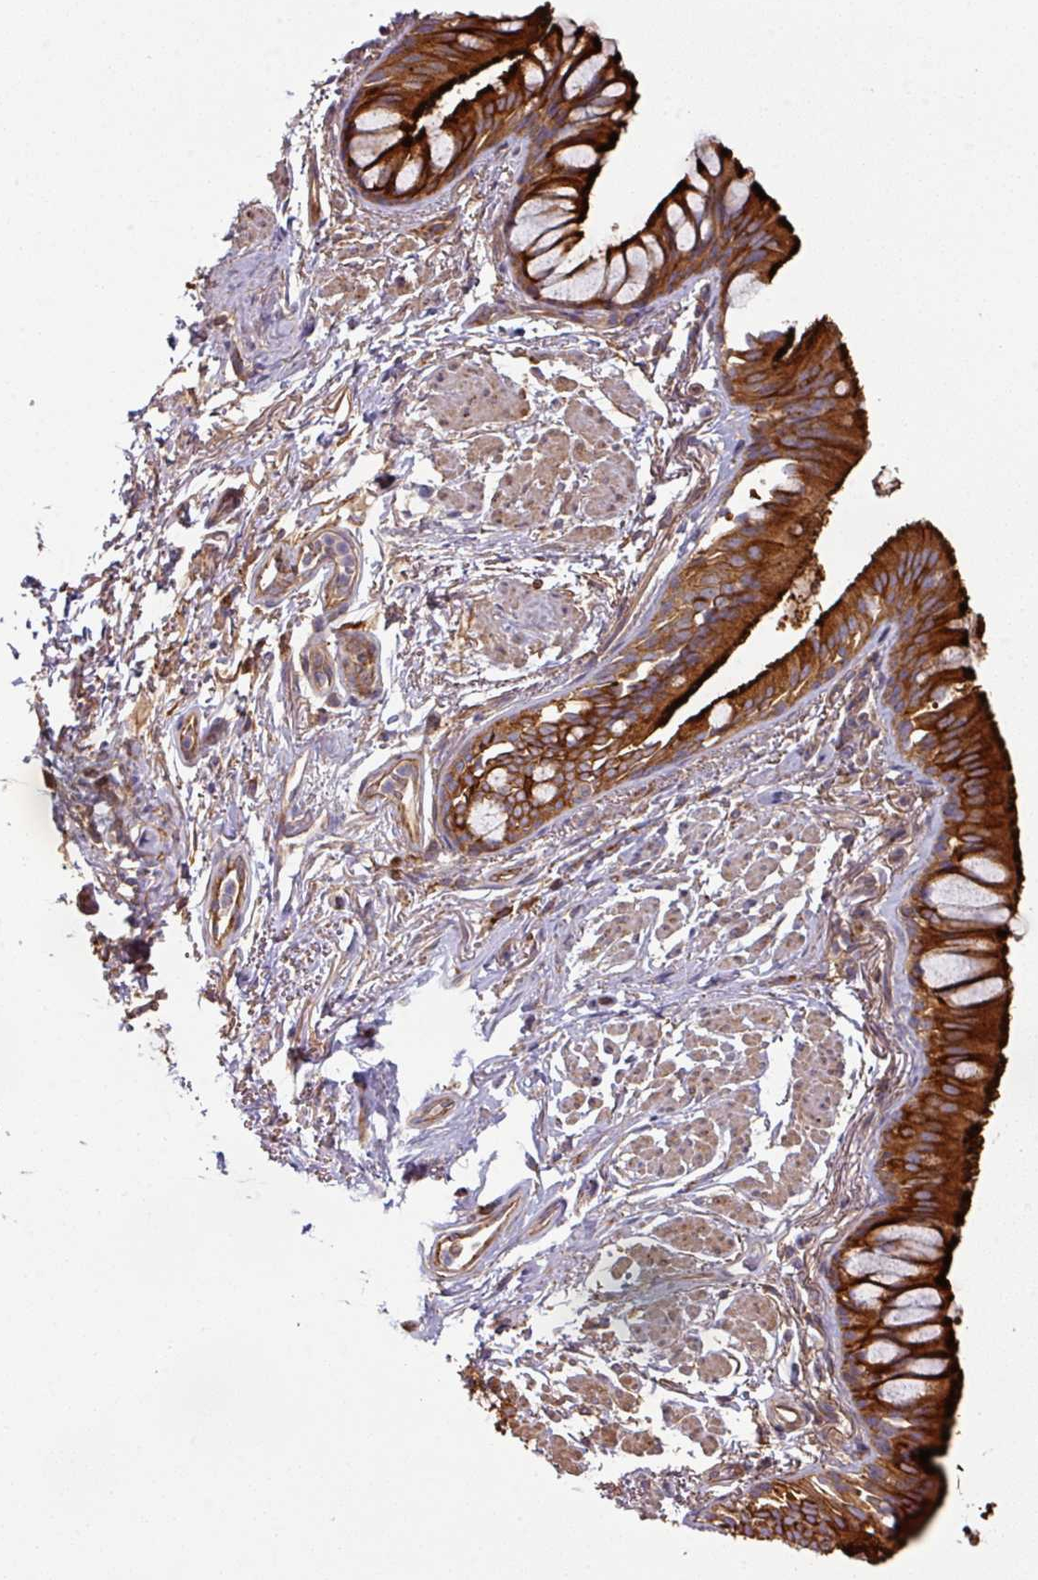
{"staining": {"intensity": "strong", "quantity": ">75%", "location": "cytoplasmic/membranous"}, "tissue": "bronchus", "cell_type": "Respiratory epithelial cells", "image_type": "normal", "snomed": [{"axis": "morphology", "description": "Normal tissue, NOS"}, {"axis": "topography", "description": "Bronchus"}], "caption": "Immunohistochemical staining of unremarkable bronchus displays strong cytoplasmic/membranous protein expression in about >75% of respiratory epithelial cells.", "gene": "CASP2", "patient": {"sex": "male", "age": 70}}